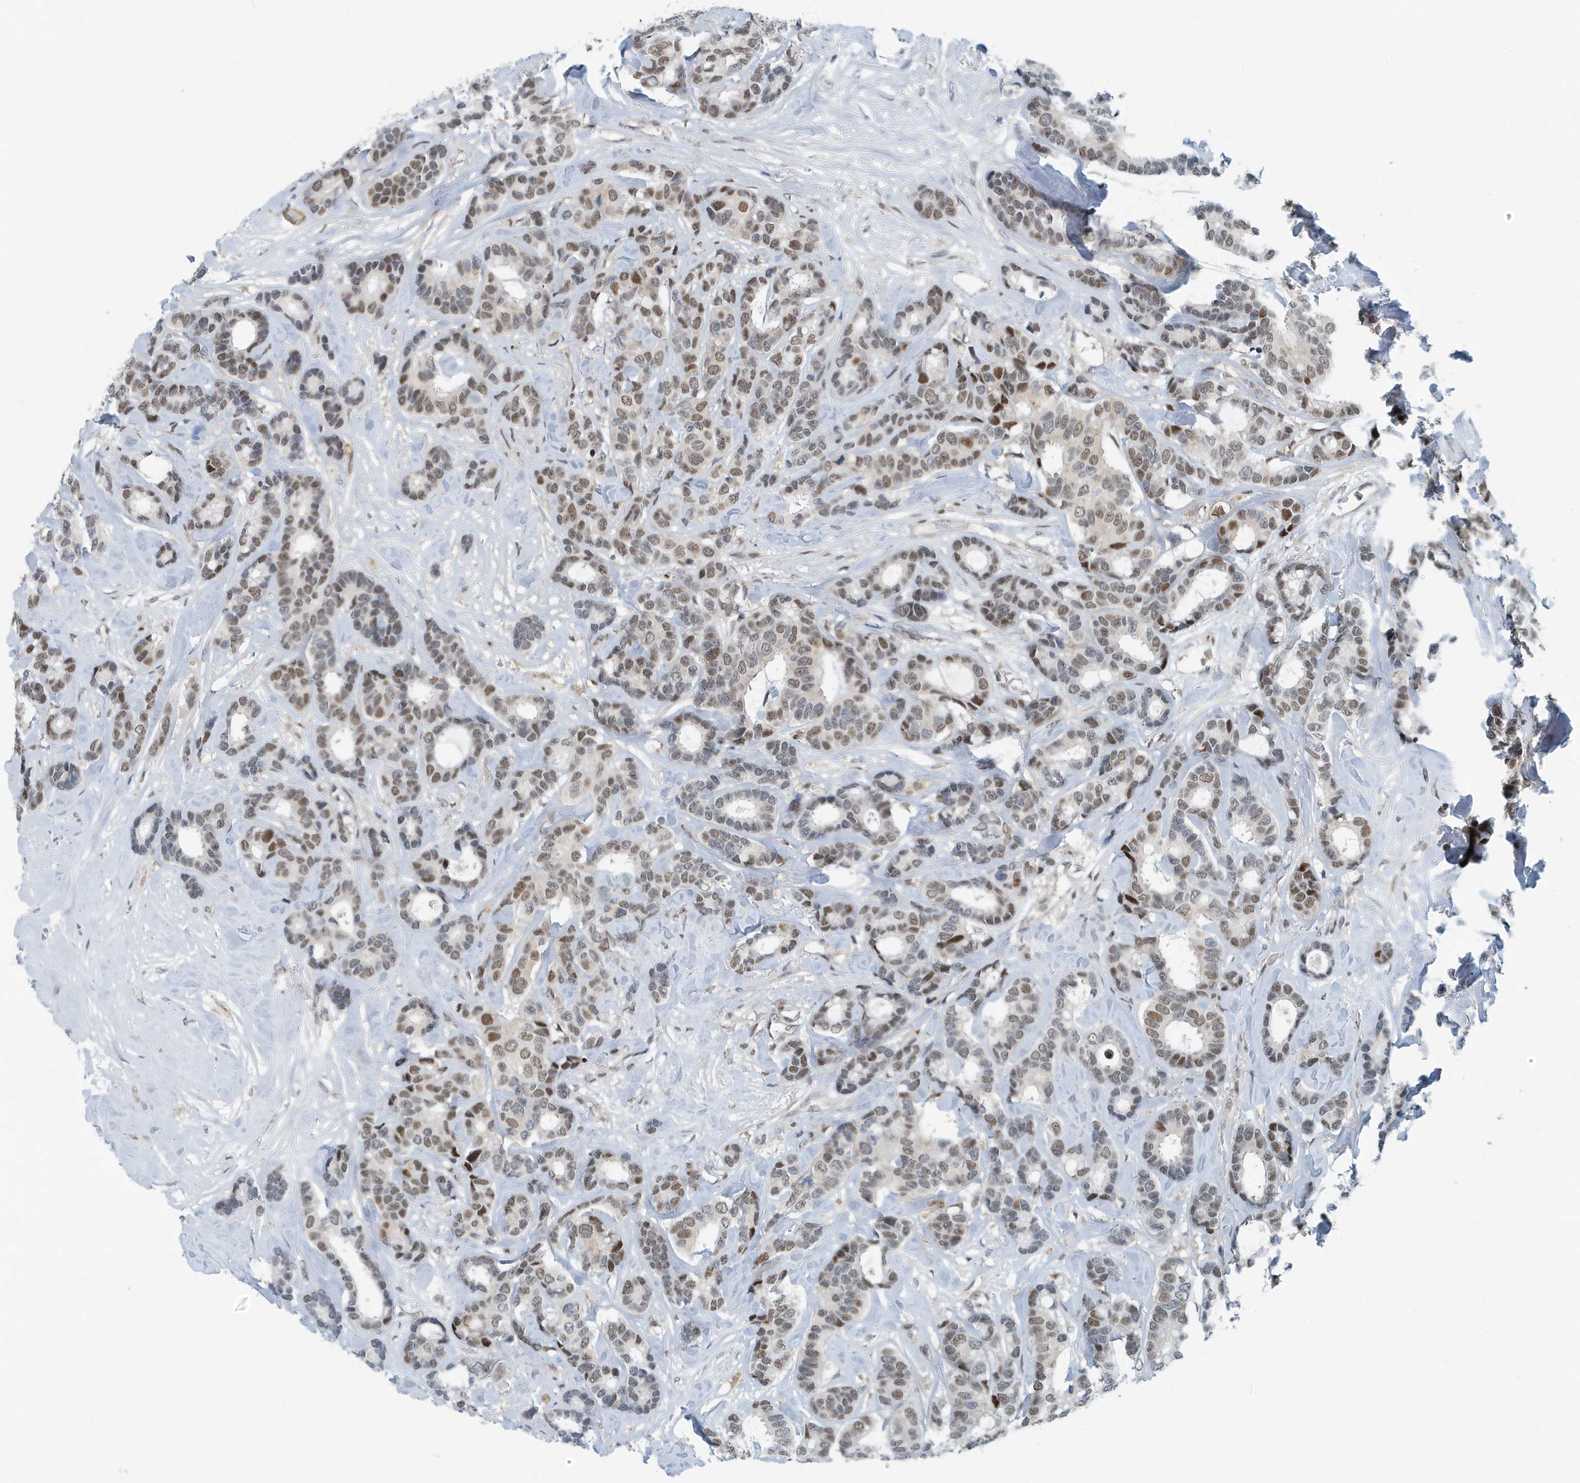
{"staining": {"intensity": "moderate", "quantity": "25%-75%", "location": "nuclear"}, "tissue": "breast cancer", "cell_type": "Tumor cells", "image_type": "cancer", "snomed": [{"axis": "morphology", "description": "Duct carcinoma"}, {"axis": "topography", "description": "Breast"}], "caption": "Immunohistochemical staining of human breast cancer demonstrates moderate nuclear protein expression in approximately 25%-75% of tumor cells. (Stains: DAB in brown, nuclei in blue, Microscopy: brightfield microscopy at high magnification).", "gene": "KIF15", "patient": {"sex": "female", "age": 87}}